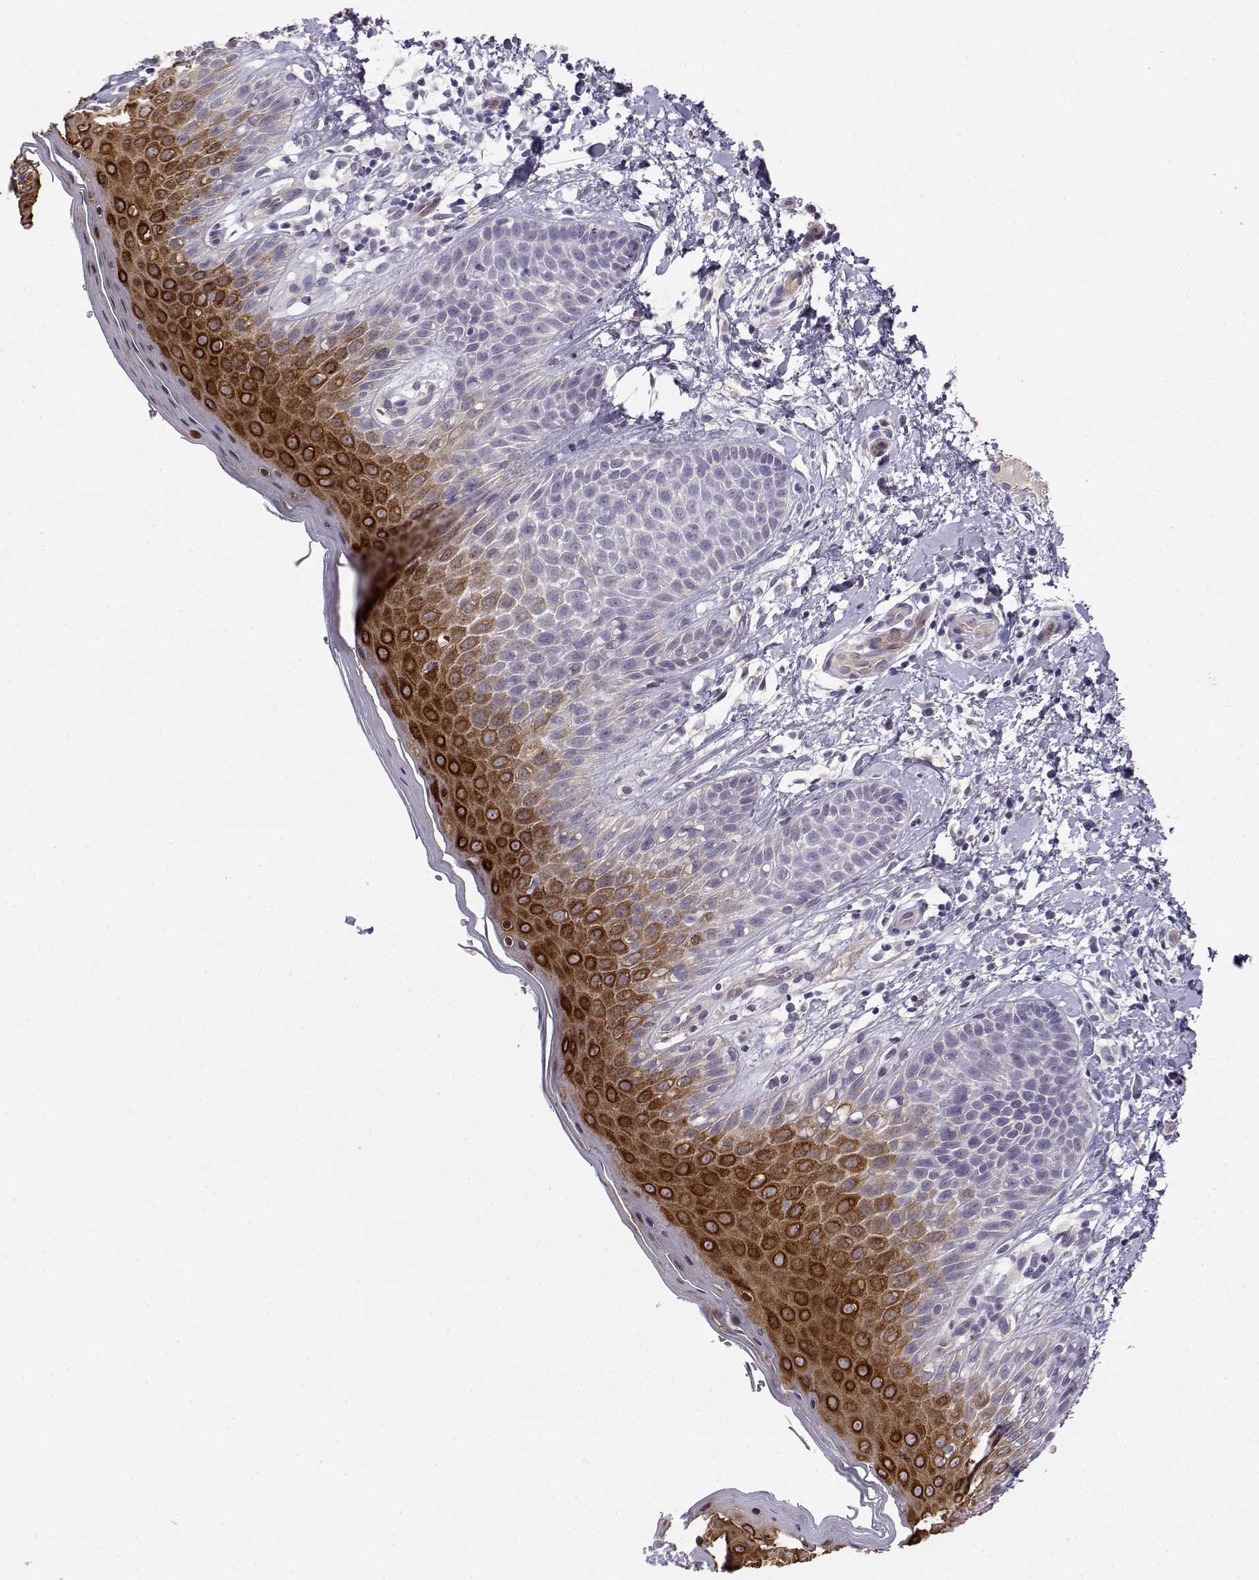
{"staining": {"intensity": "strong", "quantity": "25%-75%", "location": "cytoplasmic/membranous"}, "tissue": "skin", "cell_type": "Epidermal cells", "image_type": "normal", "snomed": [{"axis": "morphology", "description": "Normal tissue, NOS"}, {"axis": "topography", "description": "Anal"}], "caption": "High-power microscopy captured an IHC photomicrograph of unremarkable skin, revealing strong cytoplasmic/membranous positivity in about 25%-75% of epidermal cells. Using DAB (3,3'-diaminobenzidine) (brown) and hematoxylin (blue) stains, captured at high magnification using brightfield microscopy.", "gene": "ENDOU", "patient": {"sex": "male", "age": 36}}